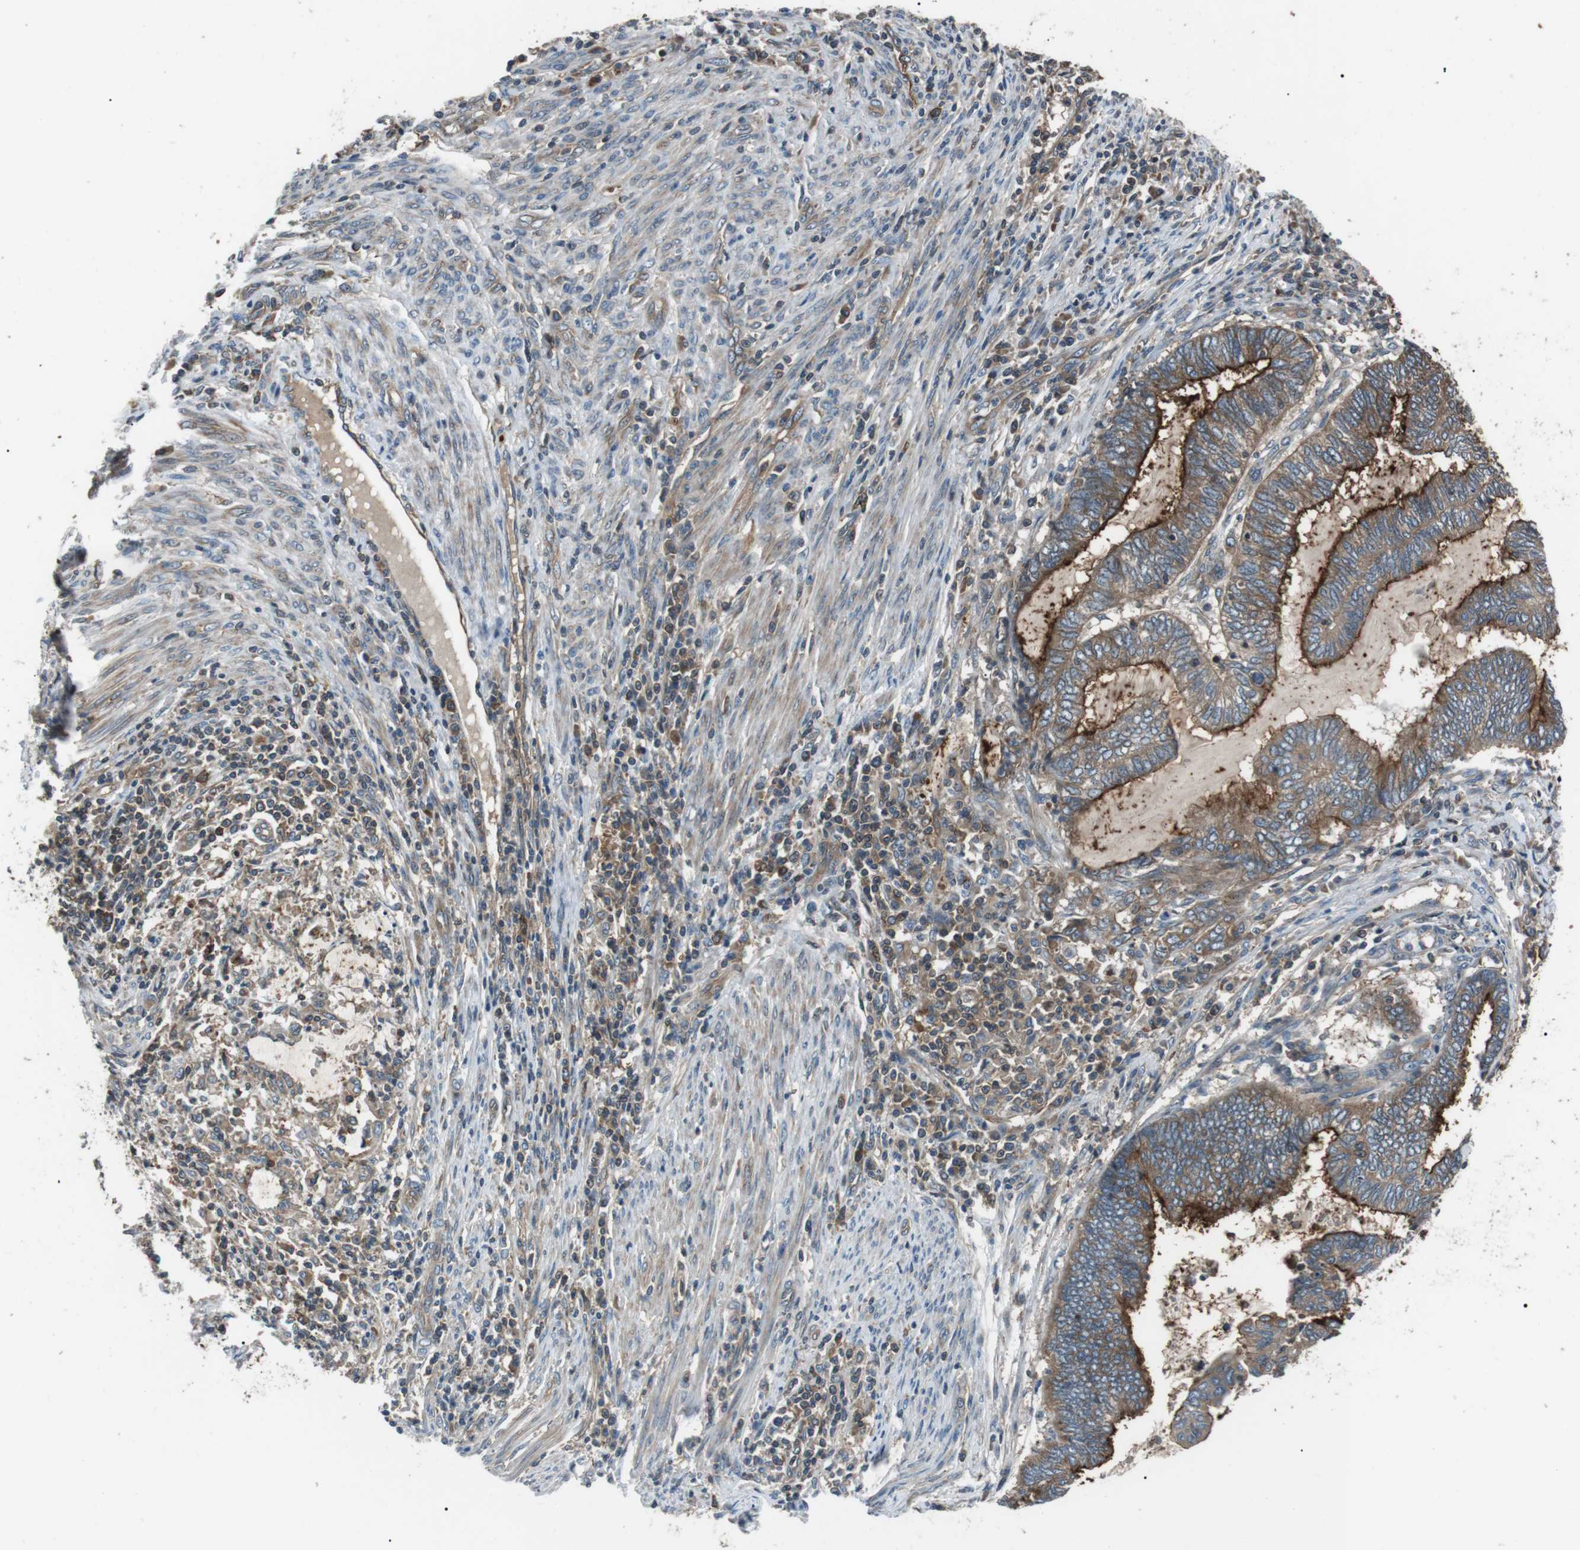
{"staining": {"intensity": "strong", "quantity": "25%-75%", "location": "cytoplasmic/membranous"}, "tissue": "endometrial cancer", "cell_type": "Tumor cells", "image_type": "cancer", "snomed": [{"axis": "morphology", "description": "Adenocarcinoma, NOS"}, {"axis": "topography", "description": "Uterus"}, {"axis": "topography", "description": "Endometrium"}], "caption": "This histopathology image reveals adenocarcinoma (endometrial) stained with immunohistochemistry (IHC) to label a protein in brown. The cytoplasmic/membranous of tumor cells show strong positivity for the protein. Nuclei are counter-stained blue.", "gene": "GPR161", "patient": {"sex": "female", "age": 70}}